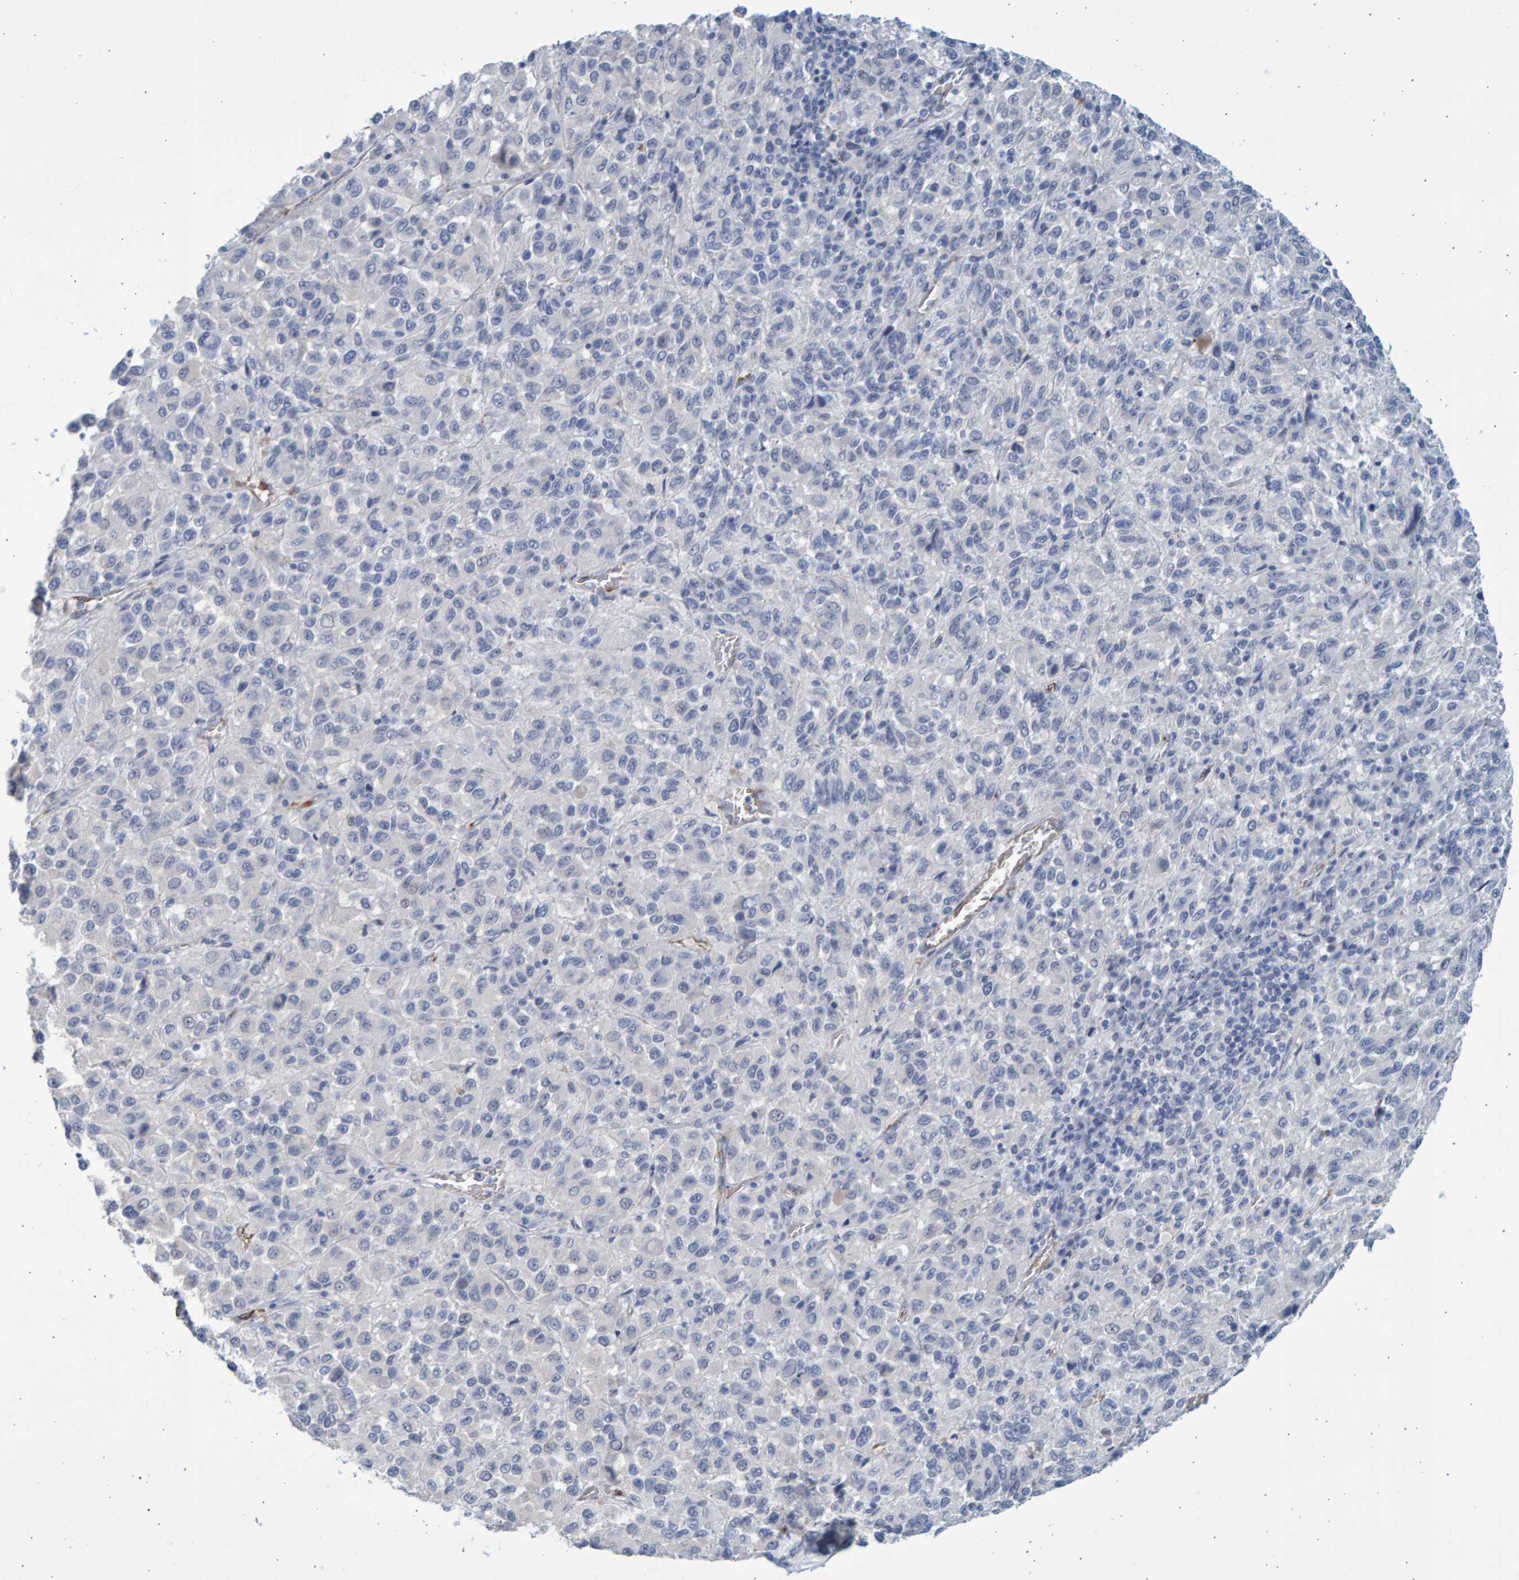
{"staining": {"intensity": "negative", "quantity": "none", "location": "none"}, "tissue": "skin cancer", "cell_type": "Tumor cells", "image_type": "cancer", "snomed": [{"axis": "morphology", "description": "Squamous cell carcinoma, NOS"}, {"axis": "topography", "description": "Skin"}], "caption": "Skin cancer stained for a protein using IHC displays no positivity tumor cells.", "gene": "SLC34A3", "patient": {"sex": "female", "age": 73}}